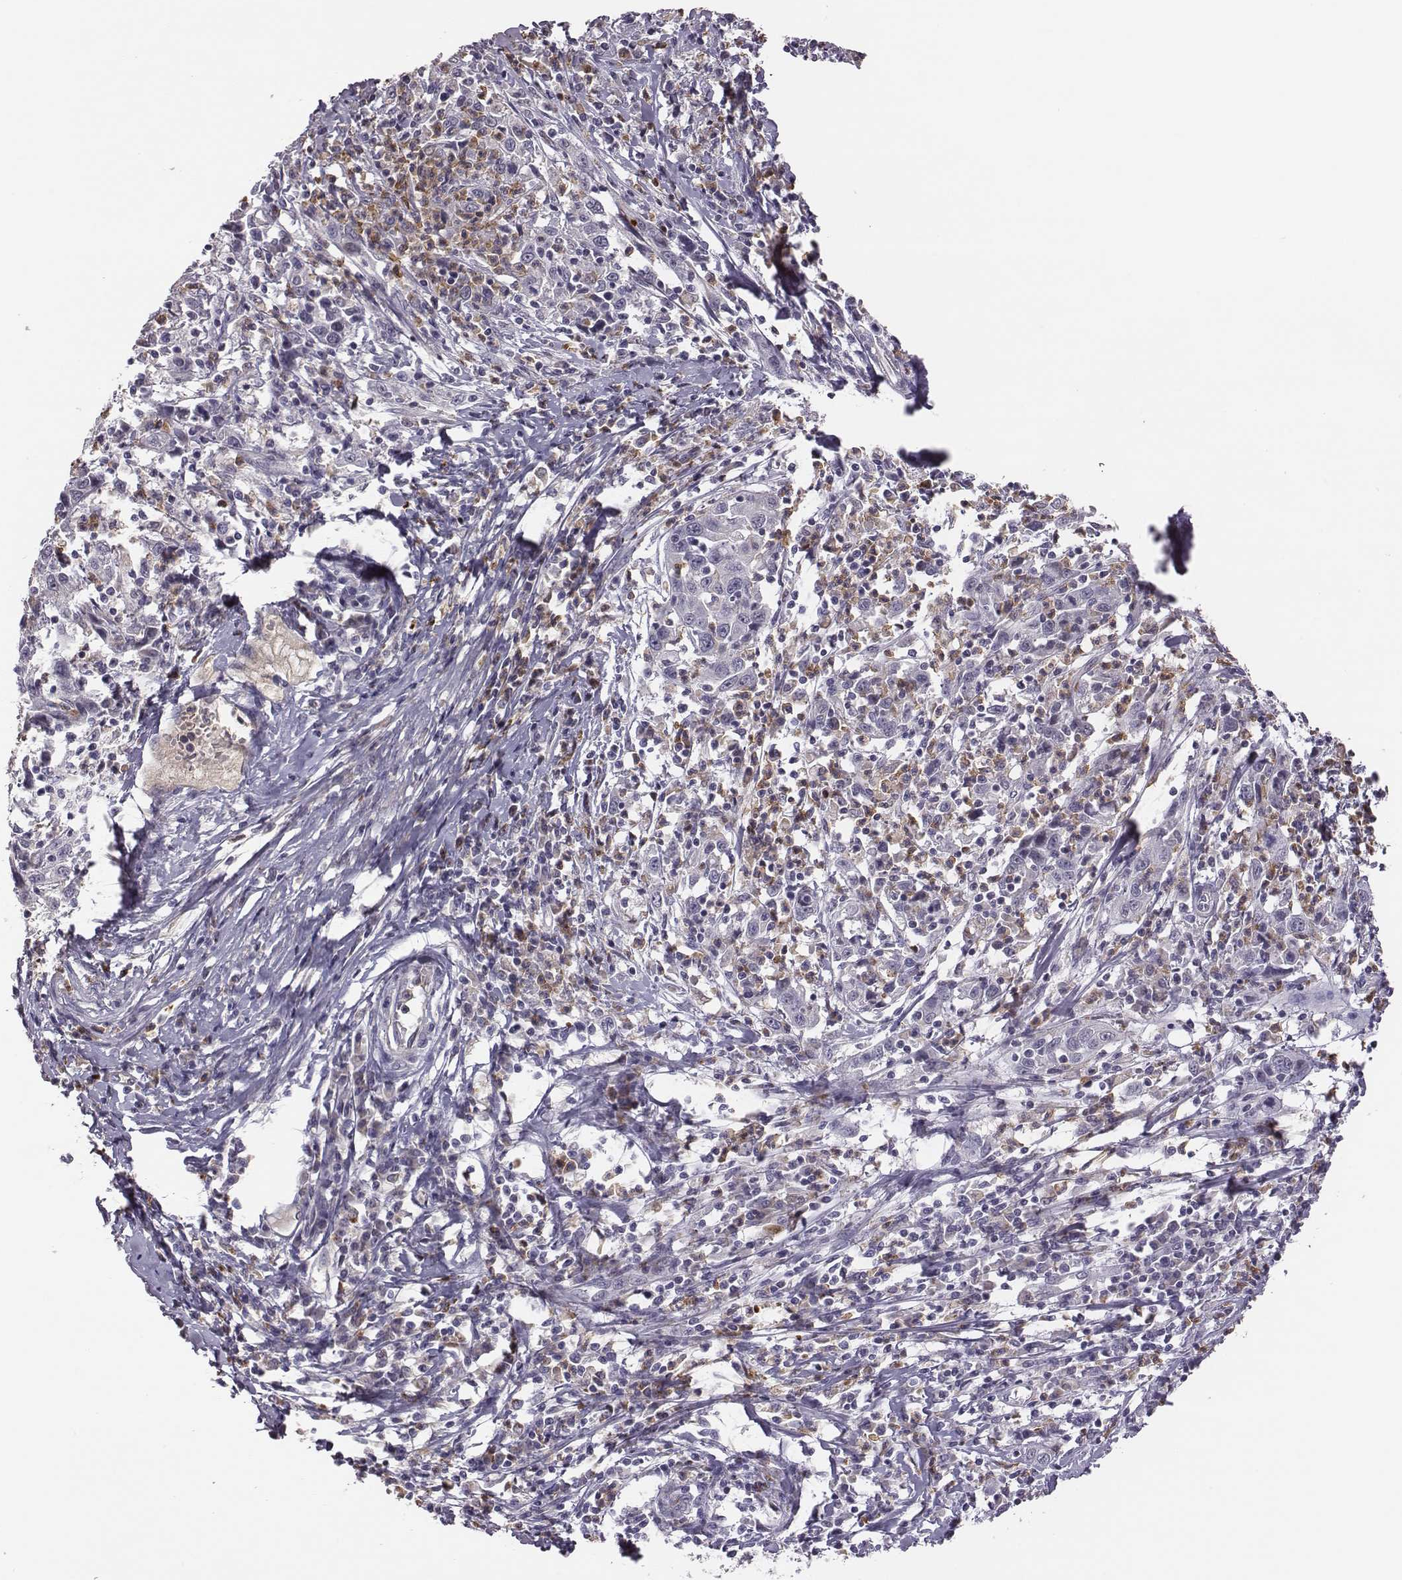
{"staining": {"intensity": "negative", "quantity": "none", "location": "none"}, "tissue": "cervical cancer", "cell_type": "Tumor cells", "image_type": "cancer", "snomed": [{"axis": "morphology", "description": "Squamous cell carcinoma, NOS"}, {"axis": "topography", "description": "Cervix"}], "caption": "DAB (3,3'-diaminobenzidine) immunohistochemical staining of cervical squamous cell carcinoma displays no significant staining in tumor cells. (Stains: DAB (3,3'-diaminobenzidine) IHC with hematoxylin counter stain, Microscopy: brightfield microscopy at high magnification).", "gene": "KMO", "patient": {"sex": "female", "age": 46}}